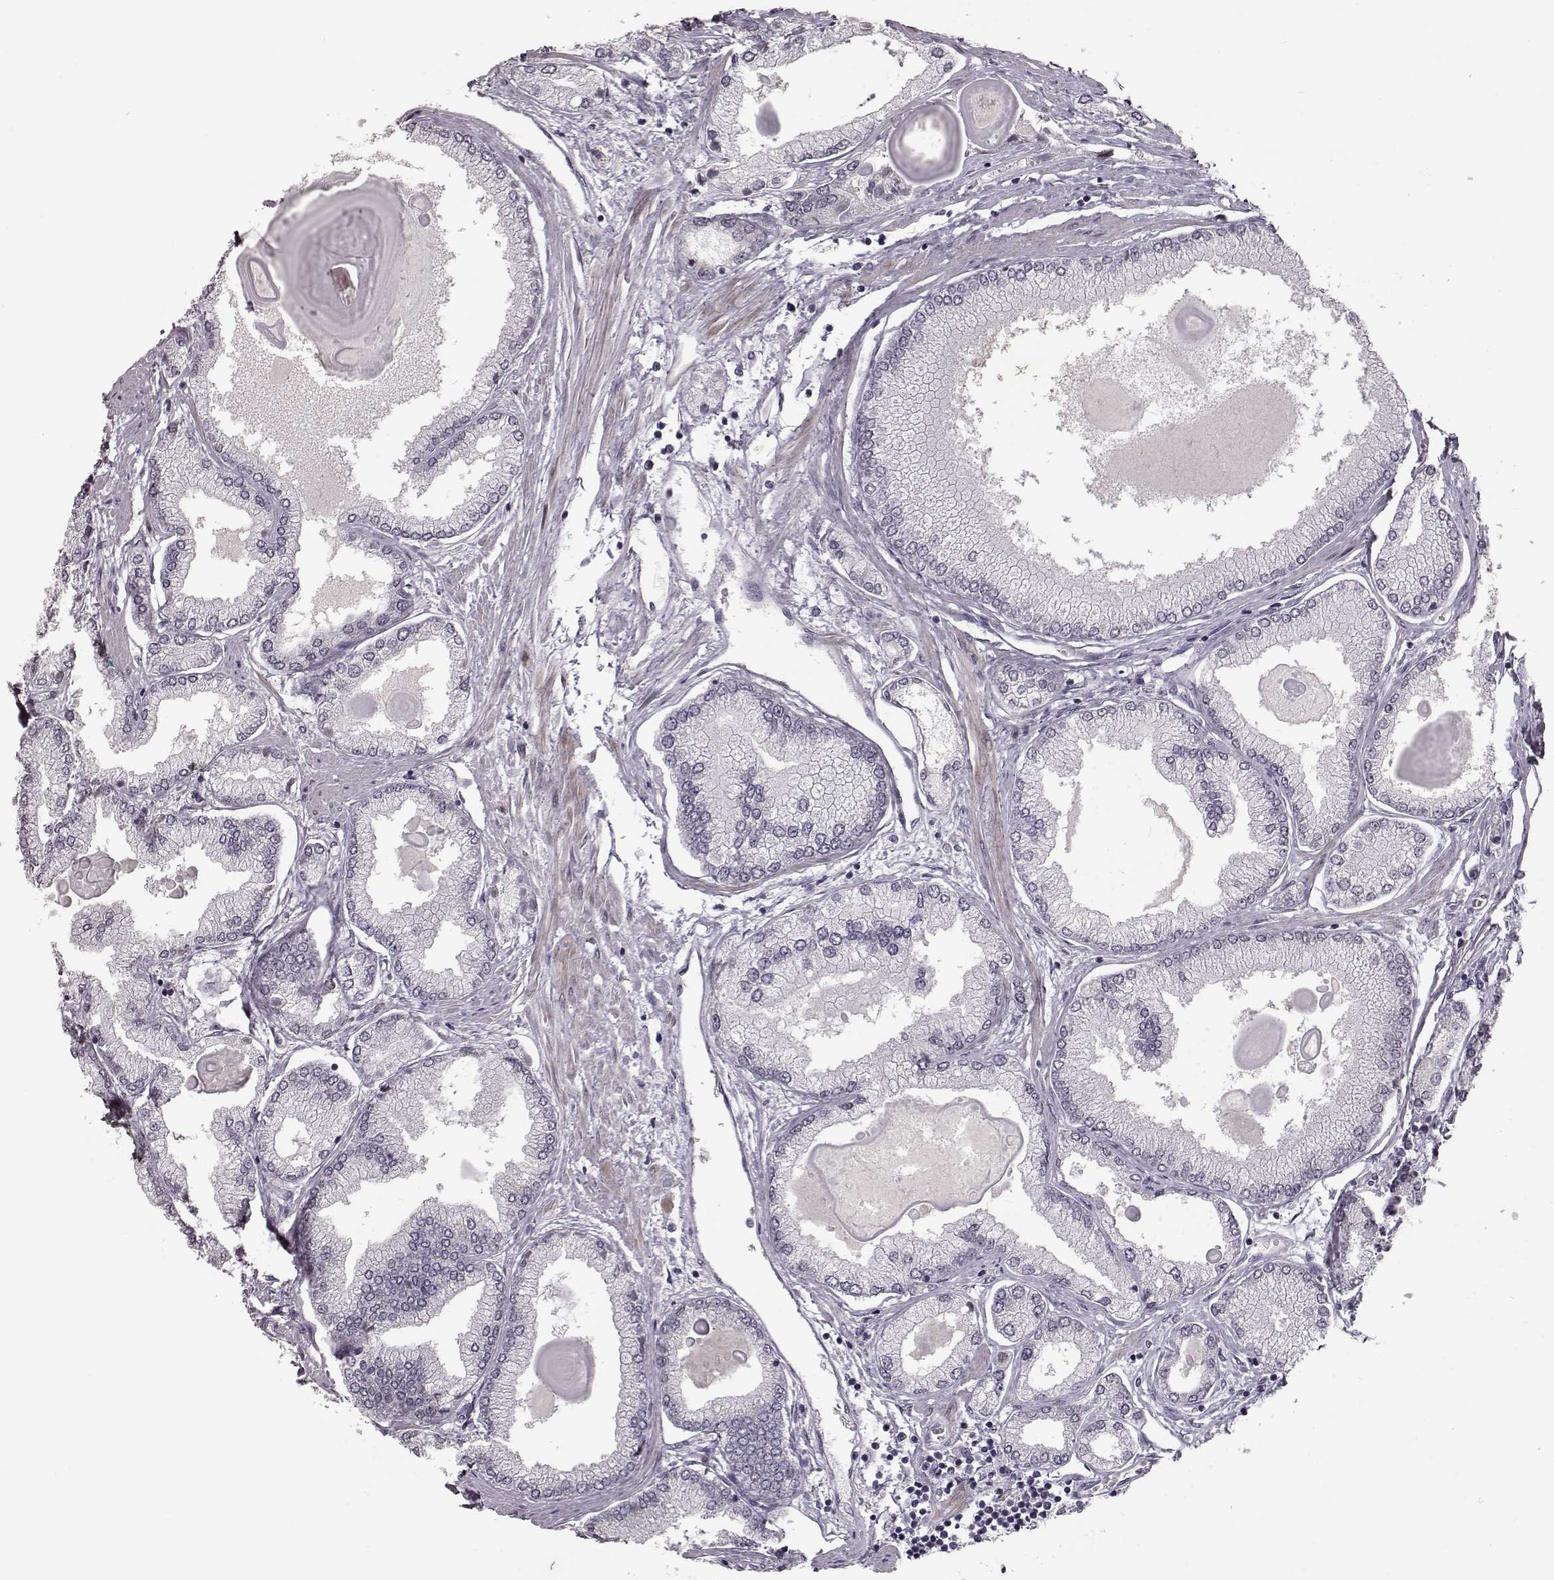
{"staining": {"intensity": "negative", "quantity": "none", "location": "none"}, "tissue": "prostate cancer", "cell_type": "Tumor cells", "image_type": "cancer", "snomed": [{"axis": "morphology", "description": "Adenocarcinoma, High grade"}, {"axis": "topography", "description": "Prostate"}], "caption": "Immunohistochemical staining of human high-grade adenocarcinoma (prostate) shows no significant expression in tumor cells.", "gene": "NUP37", "patient": {"sex": "male", "age": 68}}